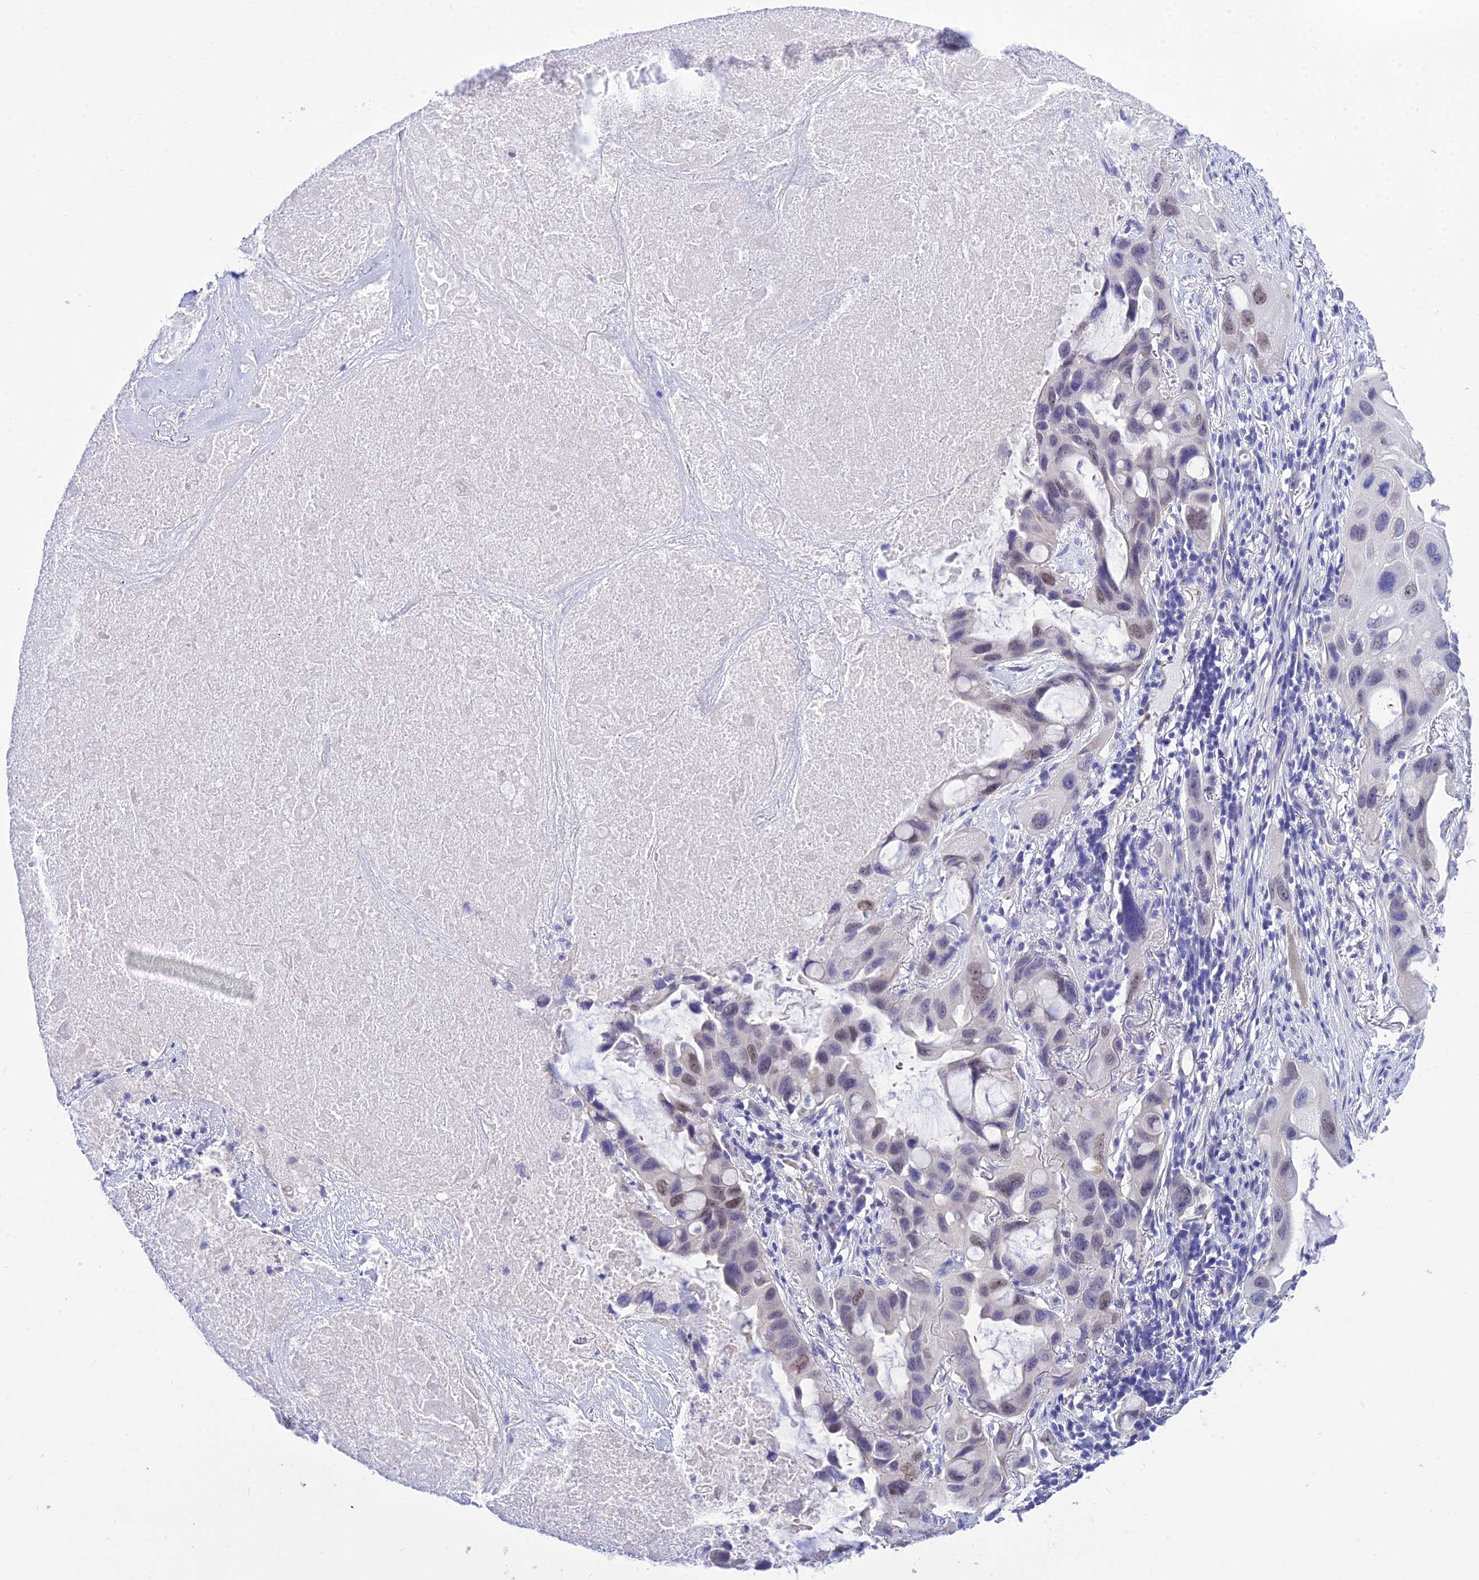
{"staining": {"intensity": "weak", "quantity": "25%-75%", "location": "nuclear"}, "tissue": "lung cancer", "cell_type": "Tumor cells", "image_type": "cancer", "snomed": [{"axis": "morphology", "description": "Squamous cell carcinoma, NOS"}, {"axis": "topography", "description": "Lung"}], "caption": "Lung cancer tissue reveals weak nuclear expression in approximately 25%-75% of tumor cells, visualized by immunohistochemistry.", "gene": "DEFB107A", "patient": {"sex": "female", "age": 73}}